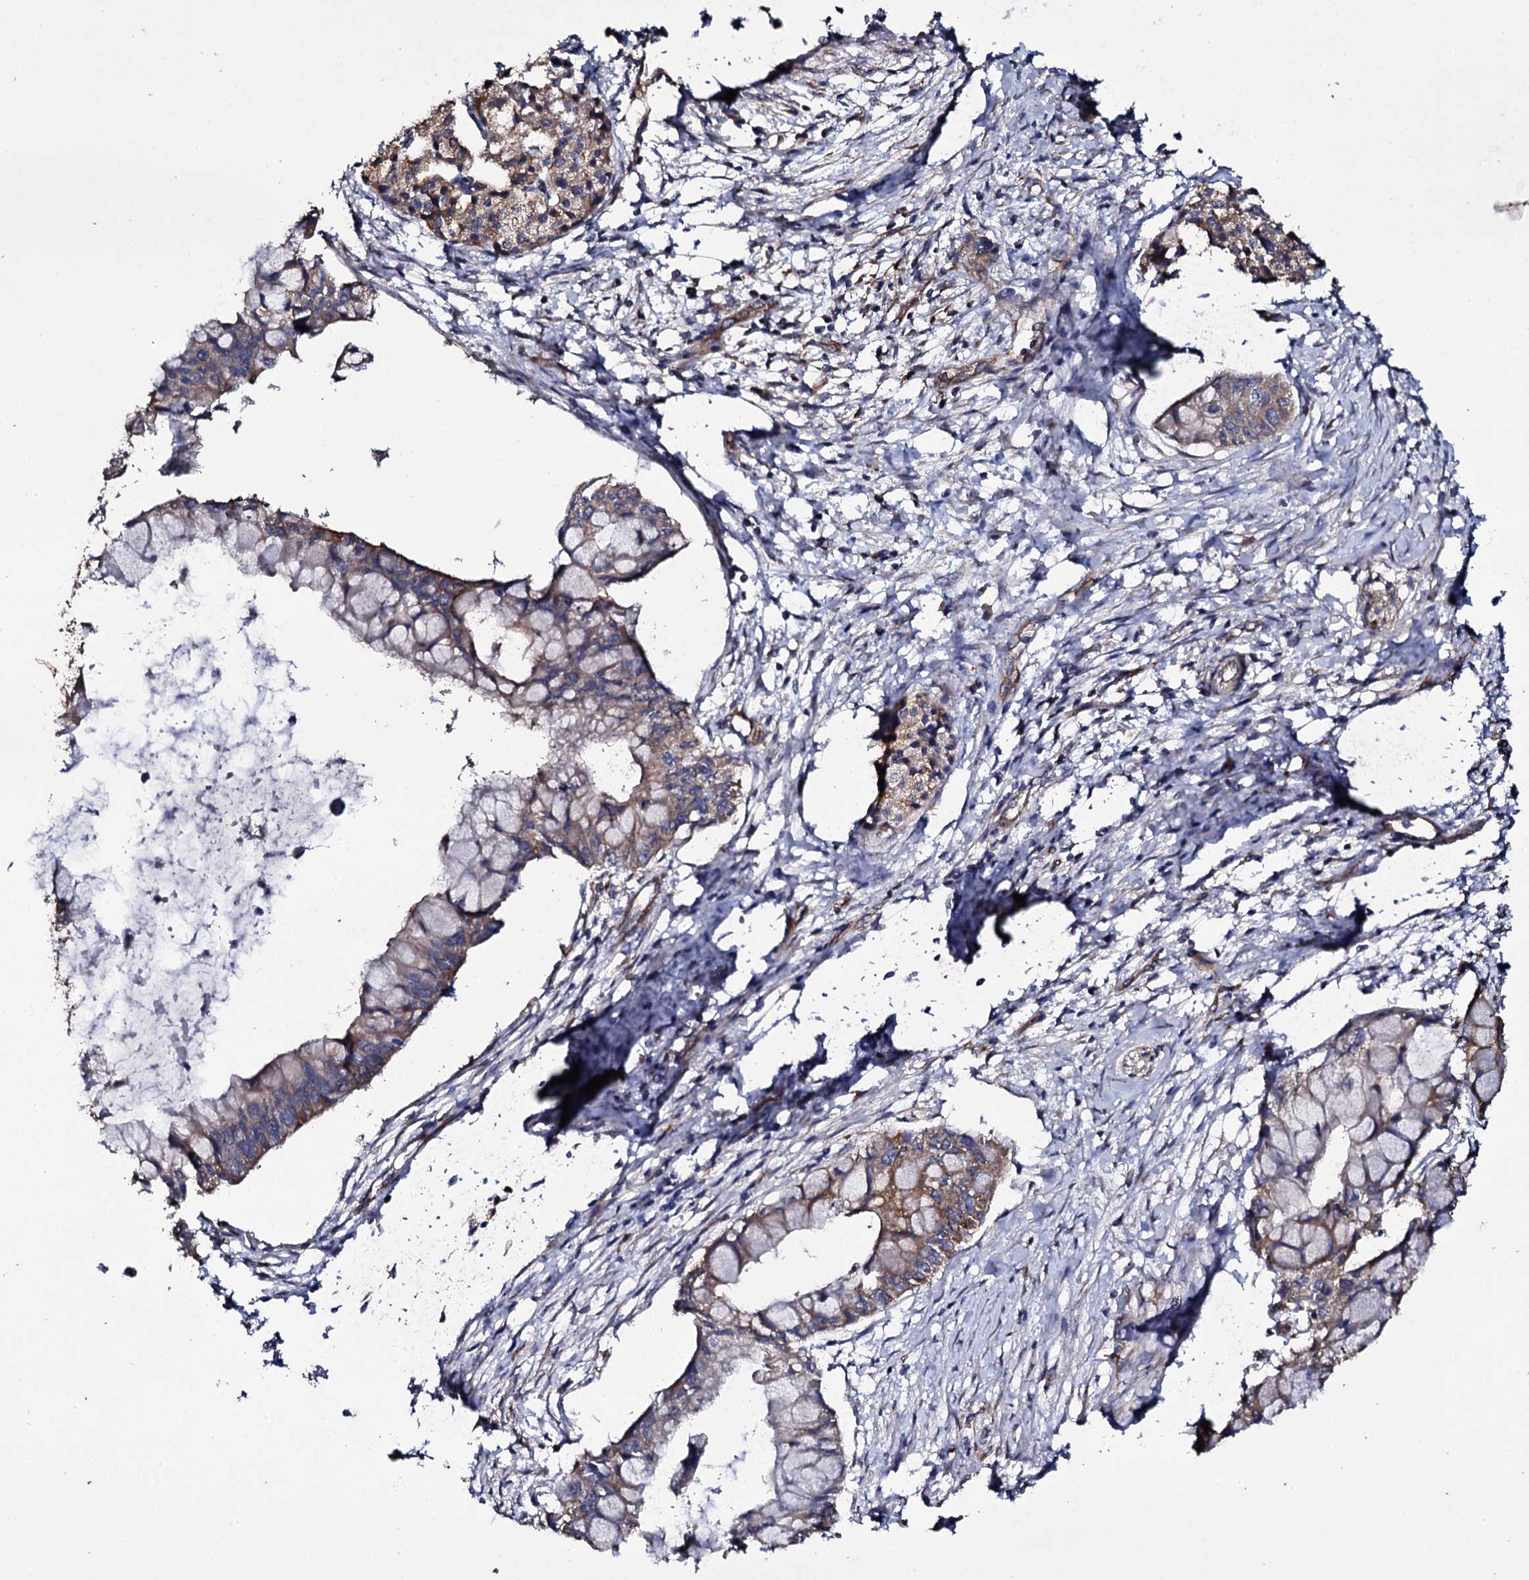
{"staining": {"intensity": "moderate", "quantity": "<25%", "location": "cytoplasmic/membranous"}, "tissue": "pancreatic cancer", "cell_type": "Tumor cells", "image_type": "cancer", "snomed": [{"axis": "morphology", "description": "Adenocarcinoma, NOS"}, {"axis": "topography", "description": "Pancreas"}], "caption": "A photomicrograph showing moderate cytoplasmic/membranous expression in approximately <25% of tumor cells in adenocarcinoma (pancreatic), as visualized by brown immunohistochemical staining.", "gene": "TTC23", "patient": {"sex": "male", "age": 48}}